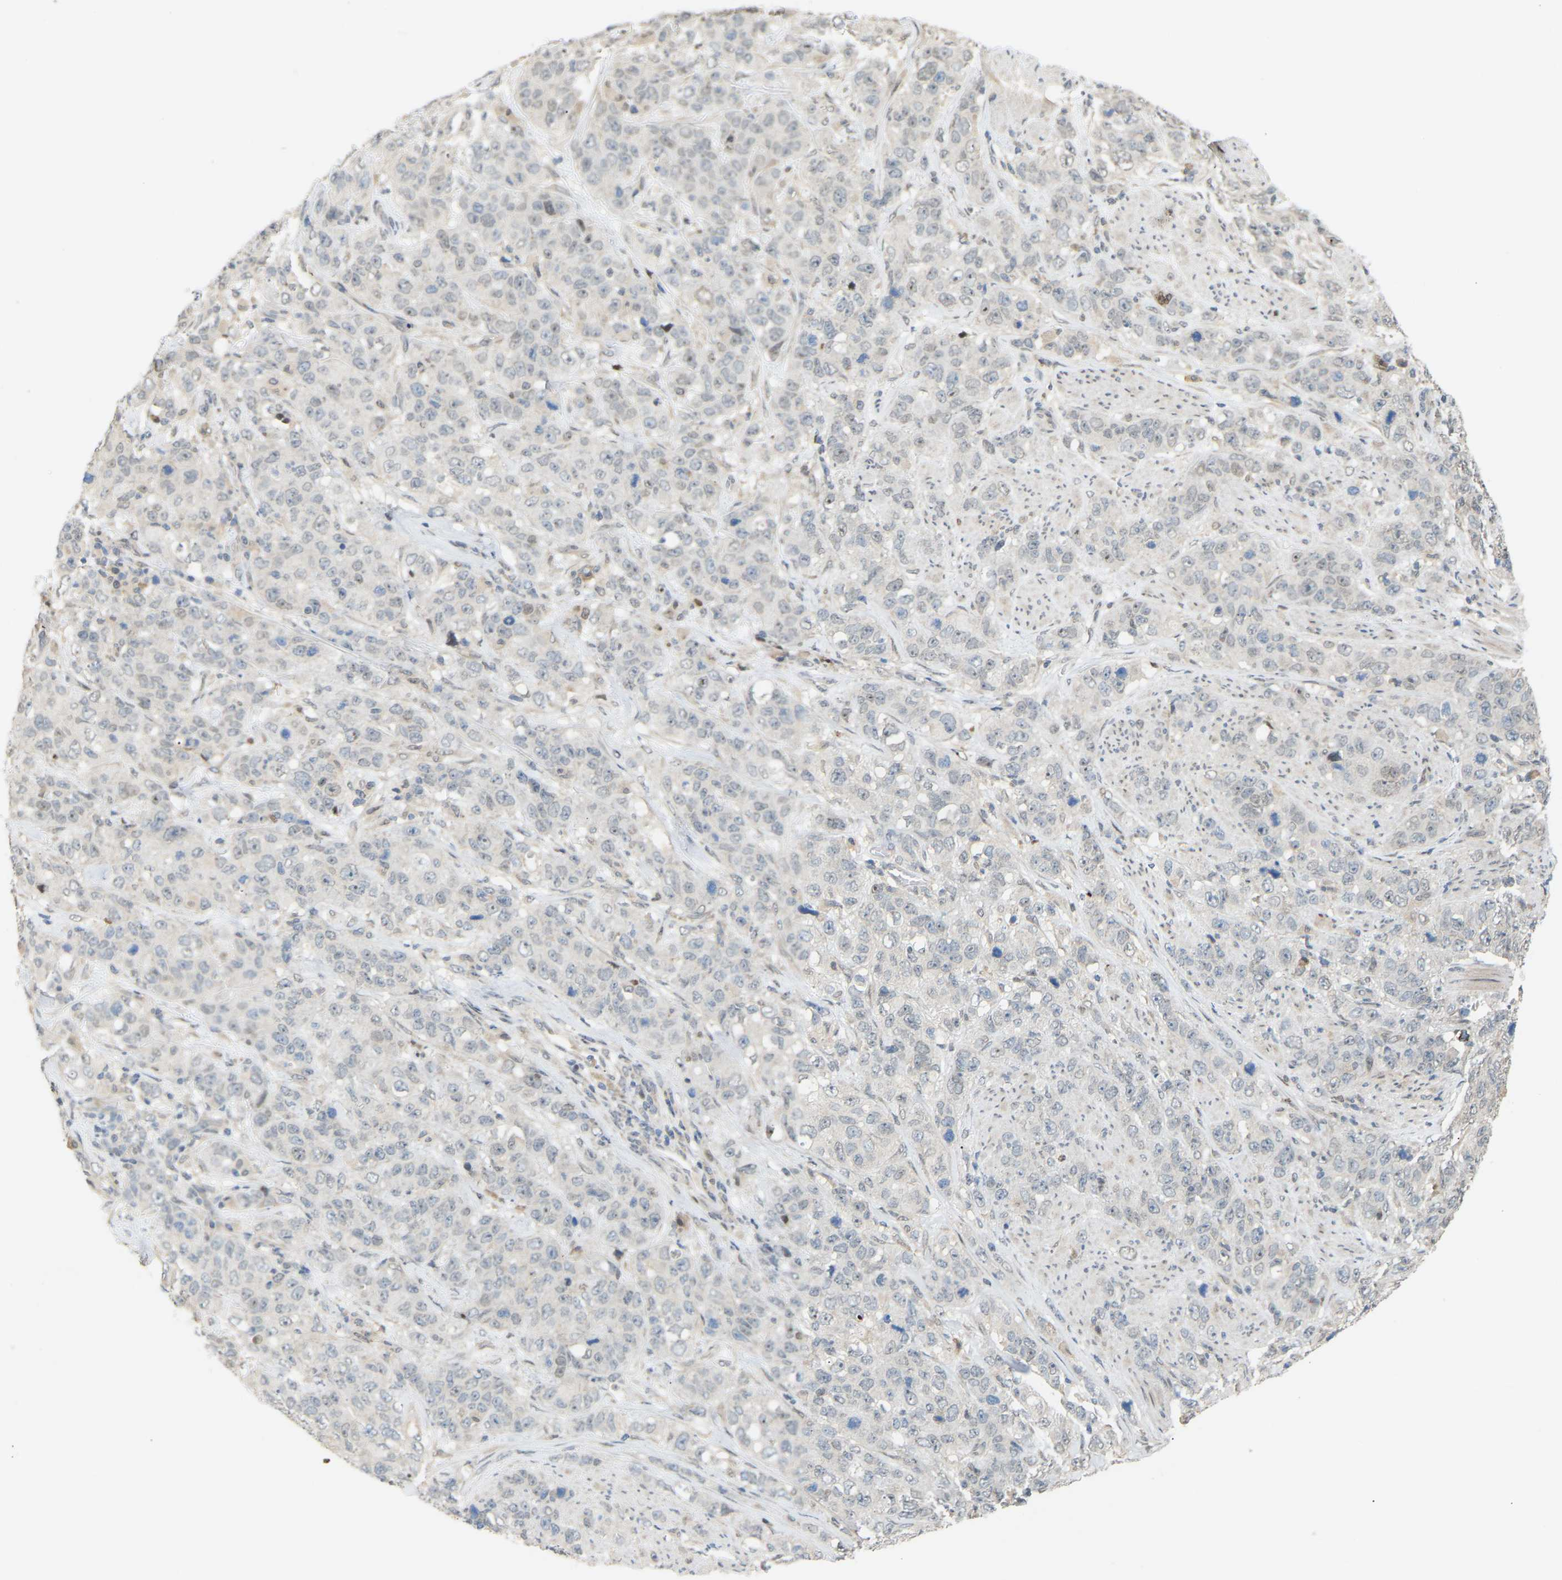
{"staining": {"intensity": "negative", "quantity": "none", "location": "none"}, "tissue": "stomach cancer", "cell_type": "Tumor cells", "image_type": "cancer", "snomed": [{"axis": "morphology", "description": "Adenocarcinoma, NOS"}, {"axis": "topography", "description": "Stomach"}], "caption": "The micrograph exhibits no significant expression in tumor cells of adenocarcinoma (stomach).", "gene": "PTPN4", "patient": {"sex": "male", "age": 48}}